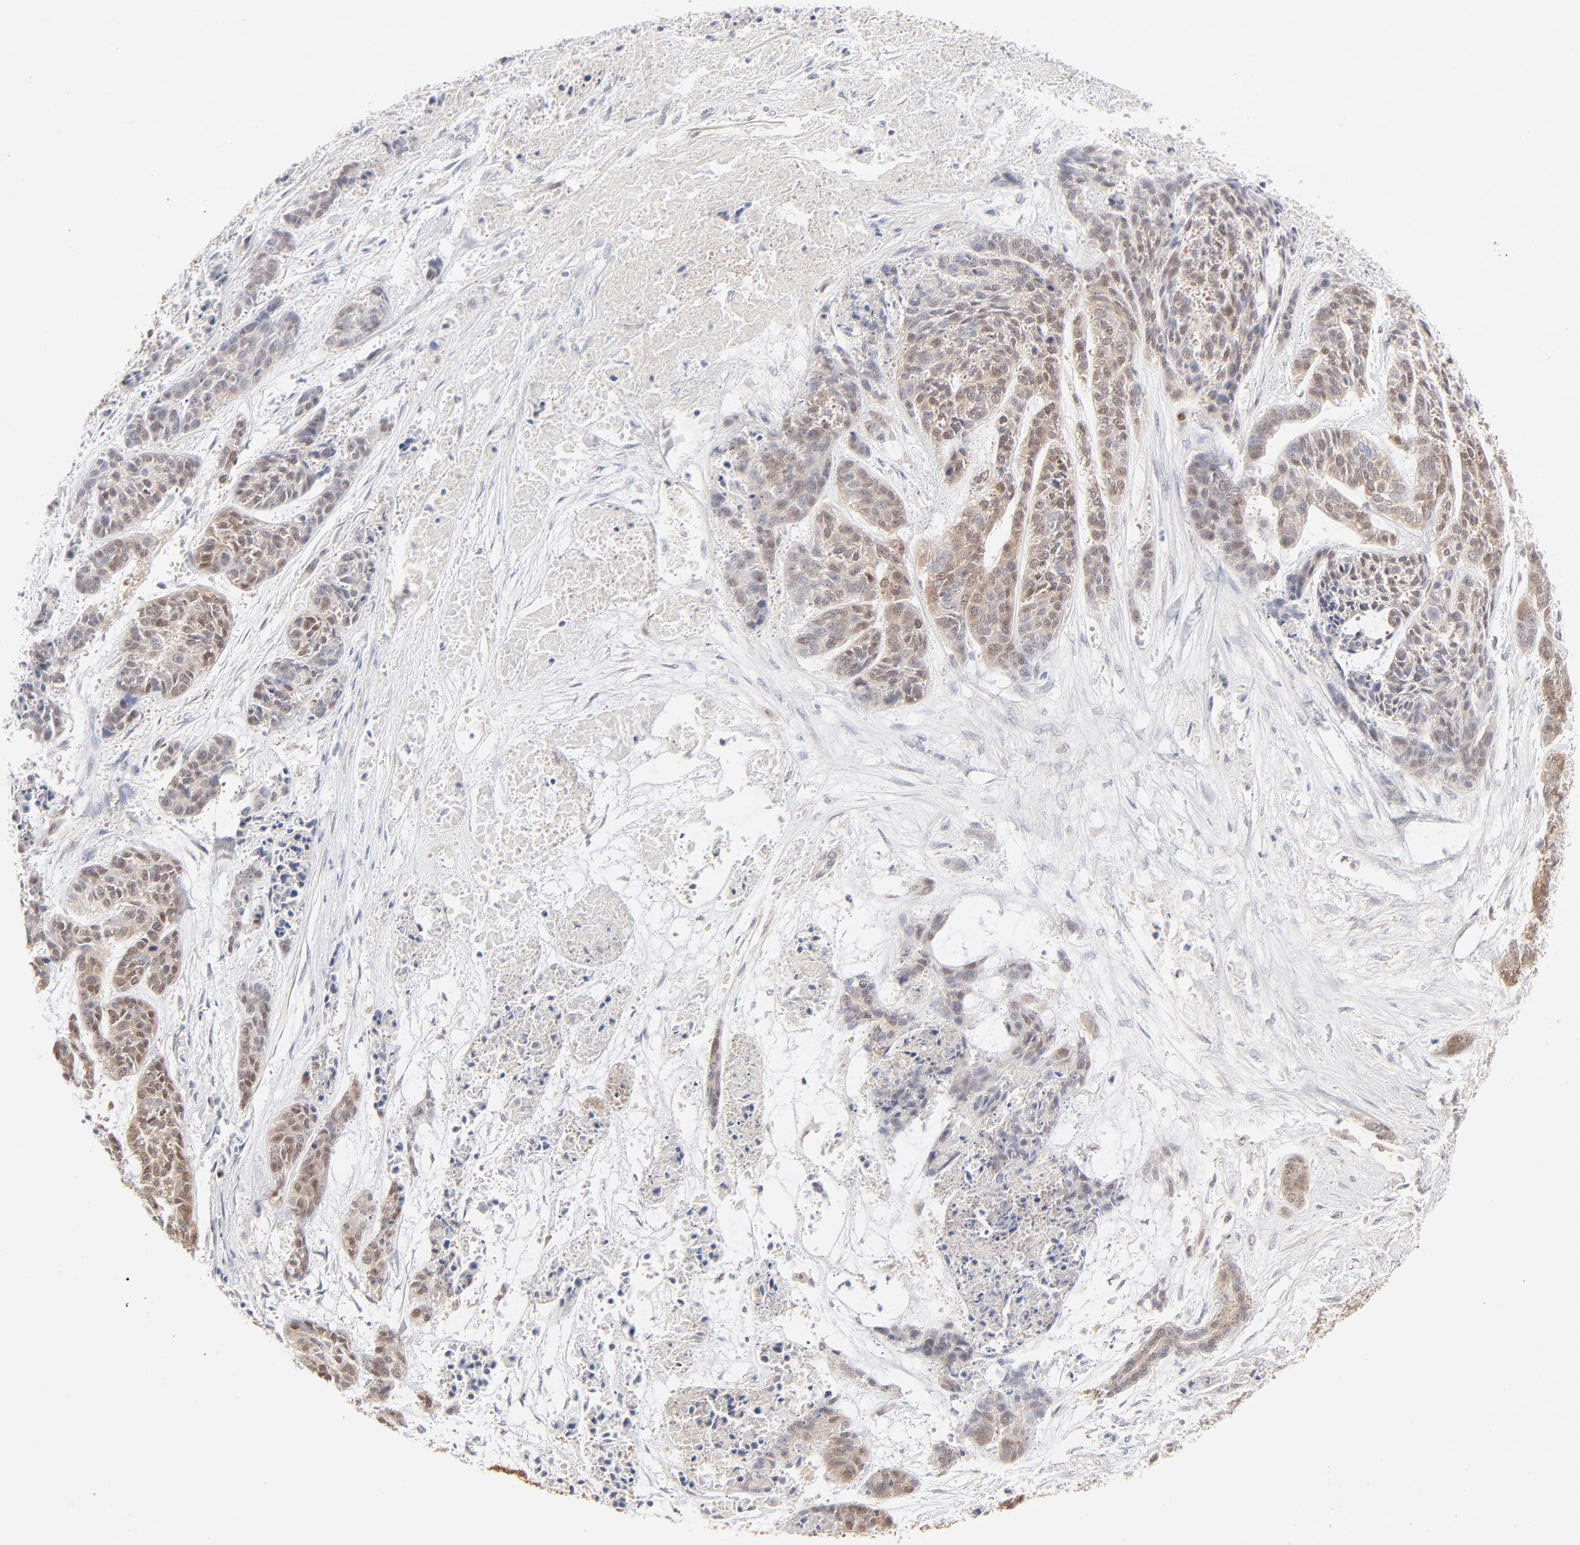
{"staining": {"intensity": "weak", "quantity": "<25%", "location": "nuclear"}, "tissue": "skin cancer", "cell_type": "Tumor cells", "image_type": "cancer", "snomed": [{"axis": "morphology", "description": "Basal cell carcinoma"}, {"axis": "topography", "description": "Skin"}], "caption": "A photomicrograph of human basal cell carcinoma (skin) is negative for staining in tumor cells.", "gene": "CDK6", "patient": {"sex": "female", "age": 64}}